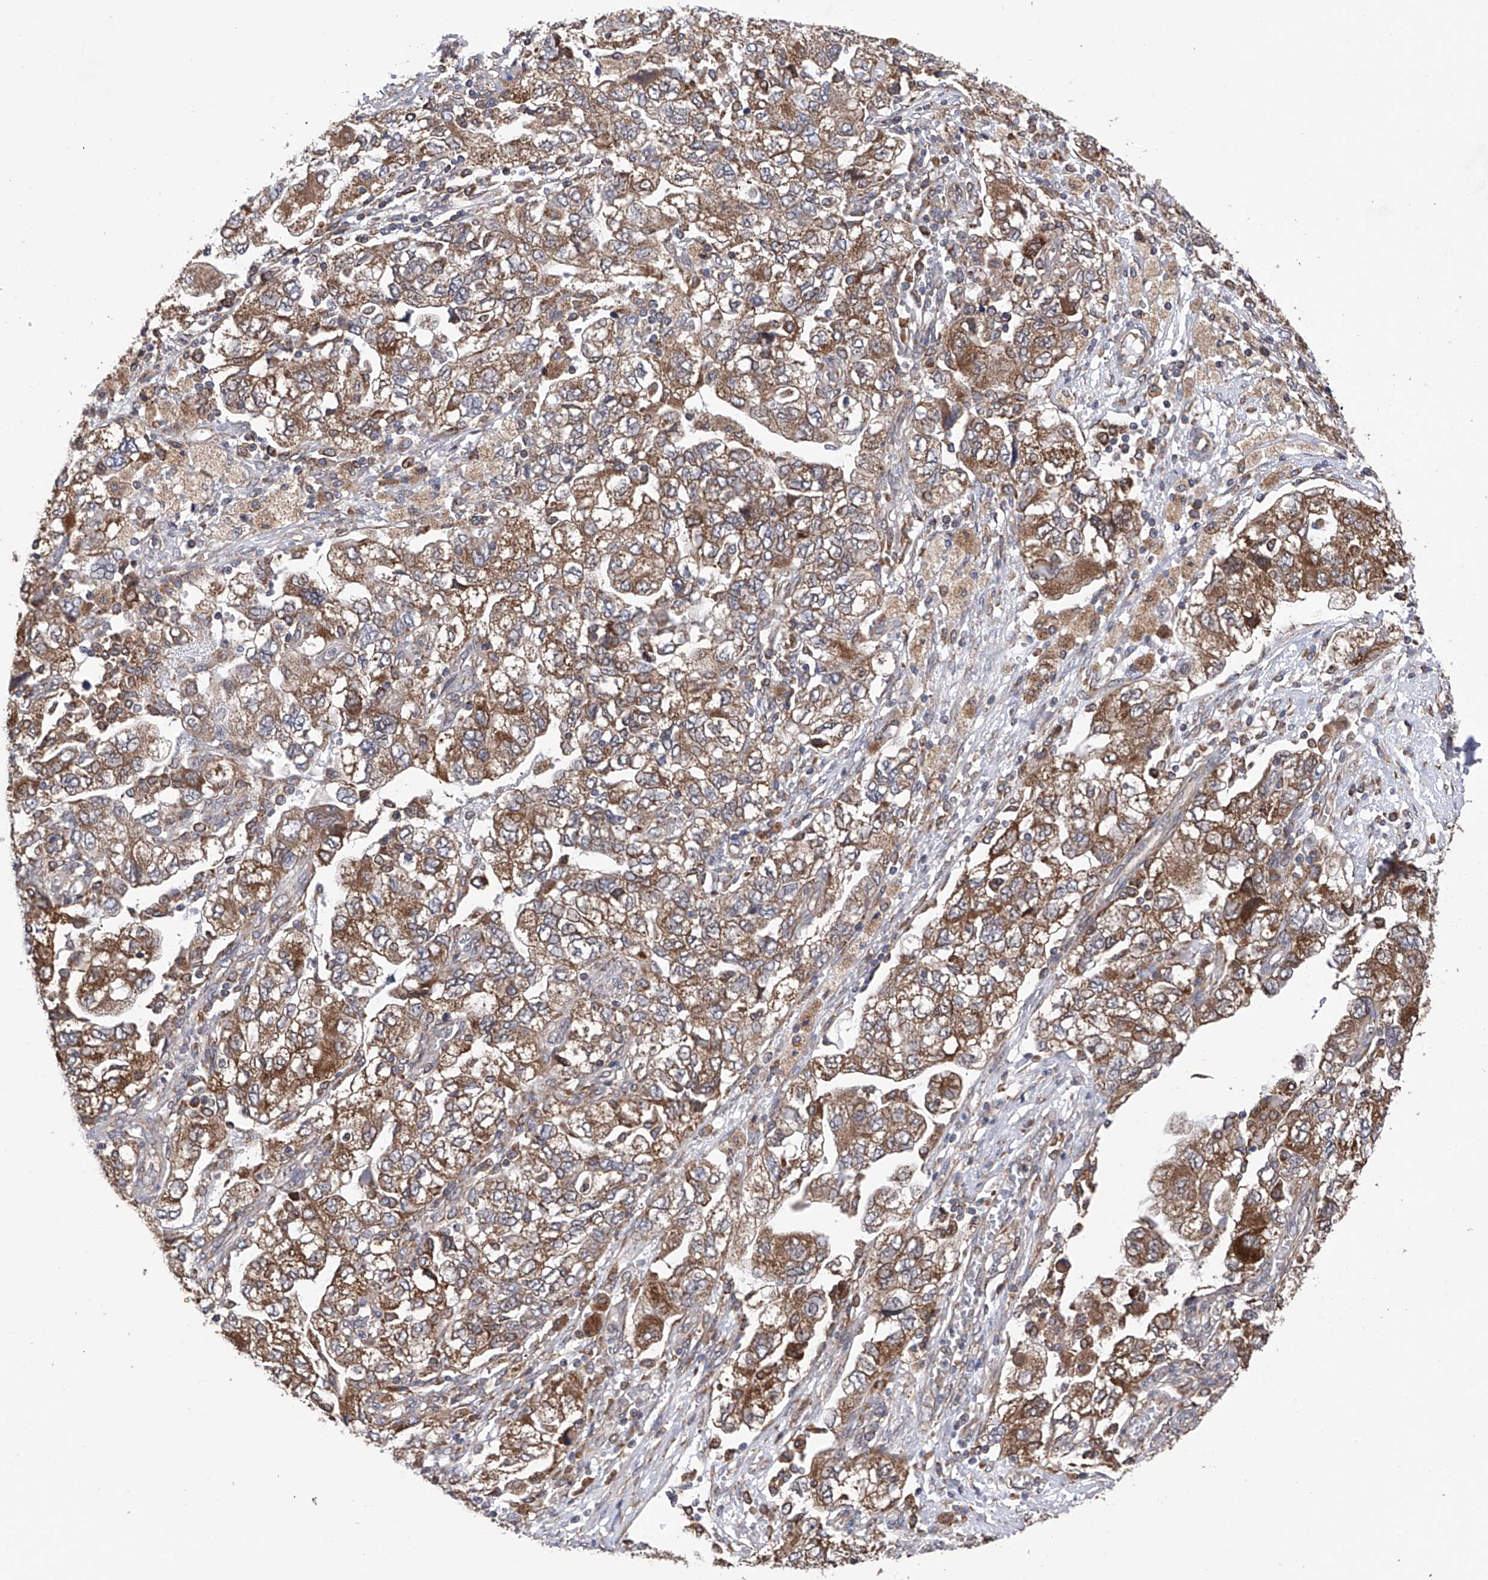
{"staining": {"intensity": "moderate", "quantity": ">75%", "location": "cytoplasmic/membranous"}, "tissue": "ovarian cancer", "cell_type": "Tumor cells", "image_type": "cancer", "snomed": [{"axis": "morphology", "description": "Carcinoma, NOS"}, {"axis": "morphology", "description": "Cystadenocarcinoma, serous, NOS"}, {"axis": "topography", "description": "Ovary"}], "caption": "Ovarian cancer stained with immunohistochemistry reveals moderate cytoplasmic/membranous expression in about >75% of tumor cells.", "gene": "DNAH8", "patient": {"sex": "female", "age": 69}}